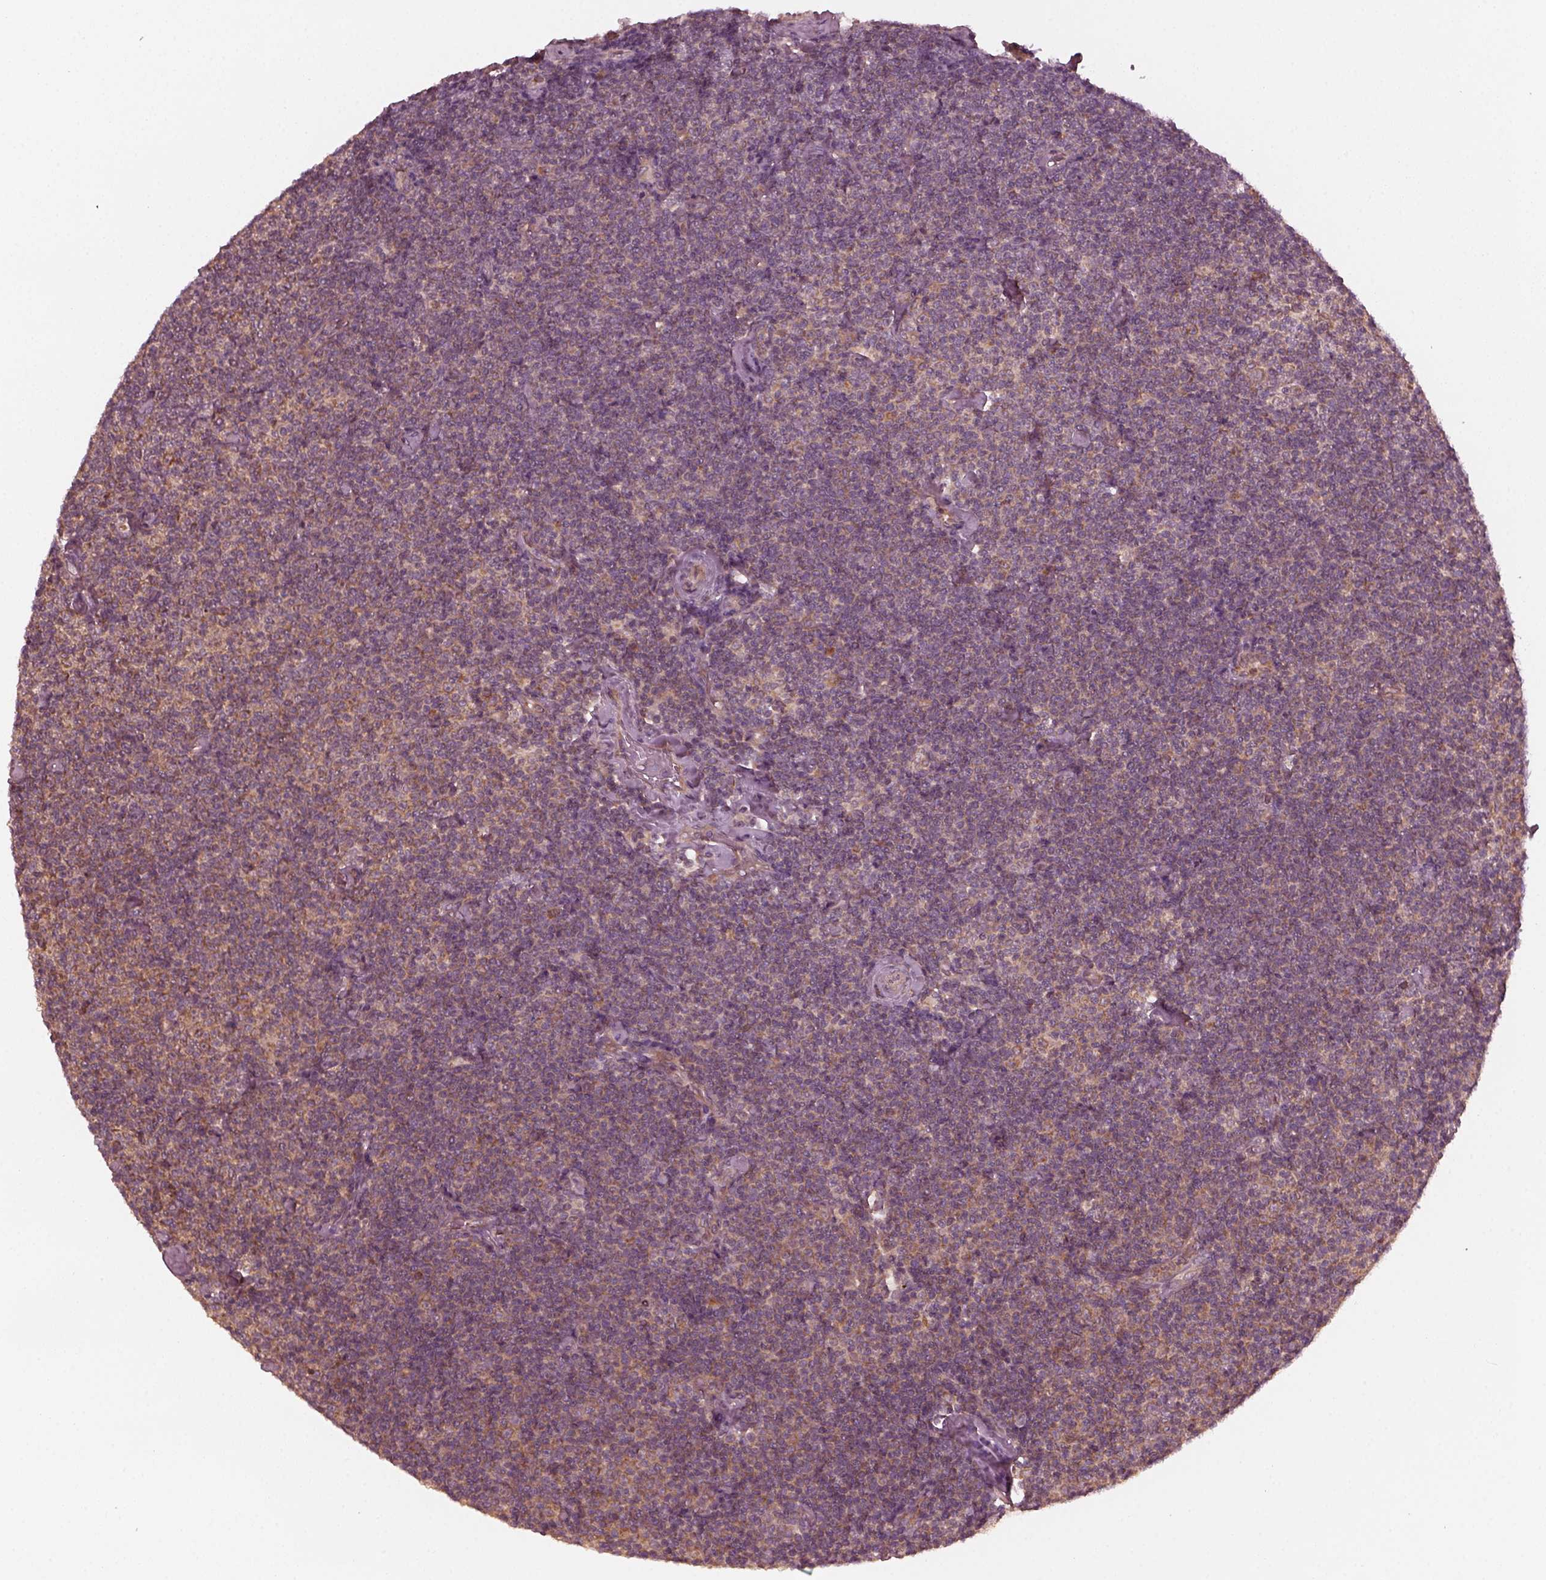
{"staining": {"intensity": "weak", "quantity": "25%-75%", "location": "cytoplasmic/membranous"}, "tissue": "lymphoma", "cell_type": "Tumor cells", "image_type": "cancer", "snomed": [{"axis": "morphology", "description": "Malignant lymphoma, non-Hodgkin's type, Low grade"}, {"axis": "topography", "description": "Lymph node"}], "caption": "Immunohistochemistry (IHC) (DAB) staining of human malignant lymphoma, non-Hodgkin's type (low-grade) shows weak cytoplasmic/membranous protein staining in about 25%-75% of tumor cells.", "gene": "FAF2", "patient": {"sex": "male", "age": 81}}